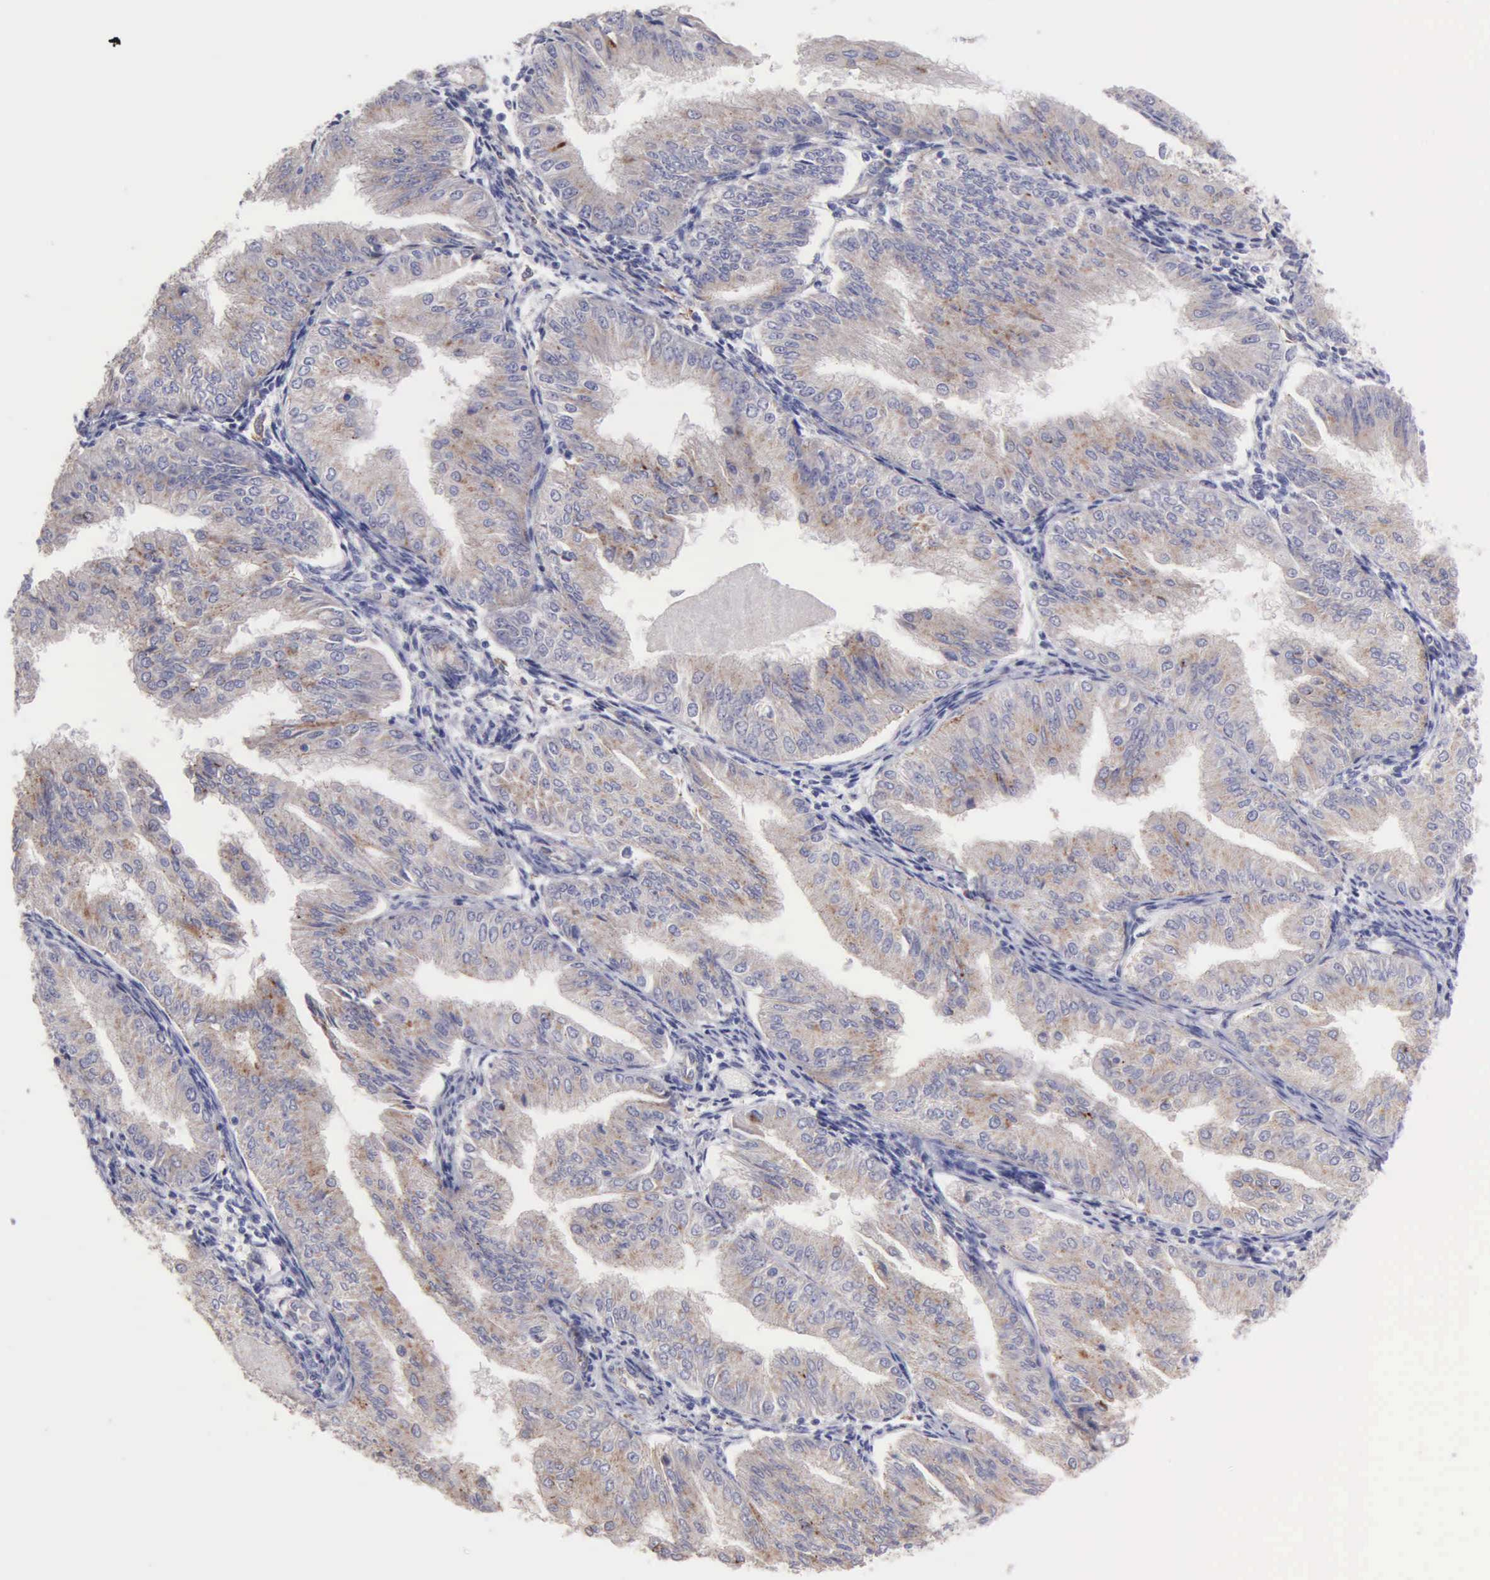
{"staining": {"intensity": "moderate", "quantity": "25%-75%", "location": "cytoplasmic/membranous"}, "tissue": "endometrial cancer", "cell_type": "Tumor cells", "image_type": "cancer", "snomed": [{"axis": "morphology", "description": "Adenocarcinoma, NOS"}, {"axis": "topography", "description": "Endometrium"}], "caption": "IHC (DAB) staining of human adenocarcinoma (endometrial) reveals moderate cytoplasmic/membranous protein positivity in approximately 25%-75% of tumor cells. Using DAB (3,3'-diaminobenzidine) (brown) and hematoxylin (blue) stains, captured at high magnification using brightfield microscopy.", "gene": "APP", "patient": {"sex": "female", "age": 53}}